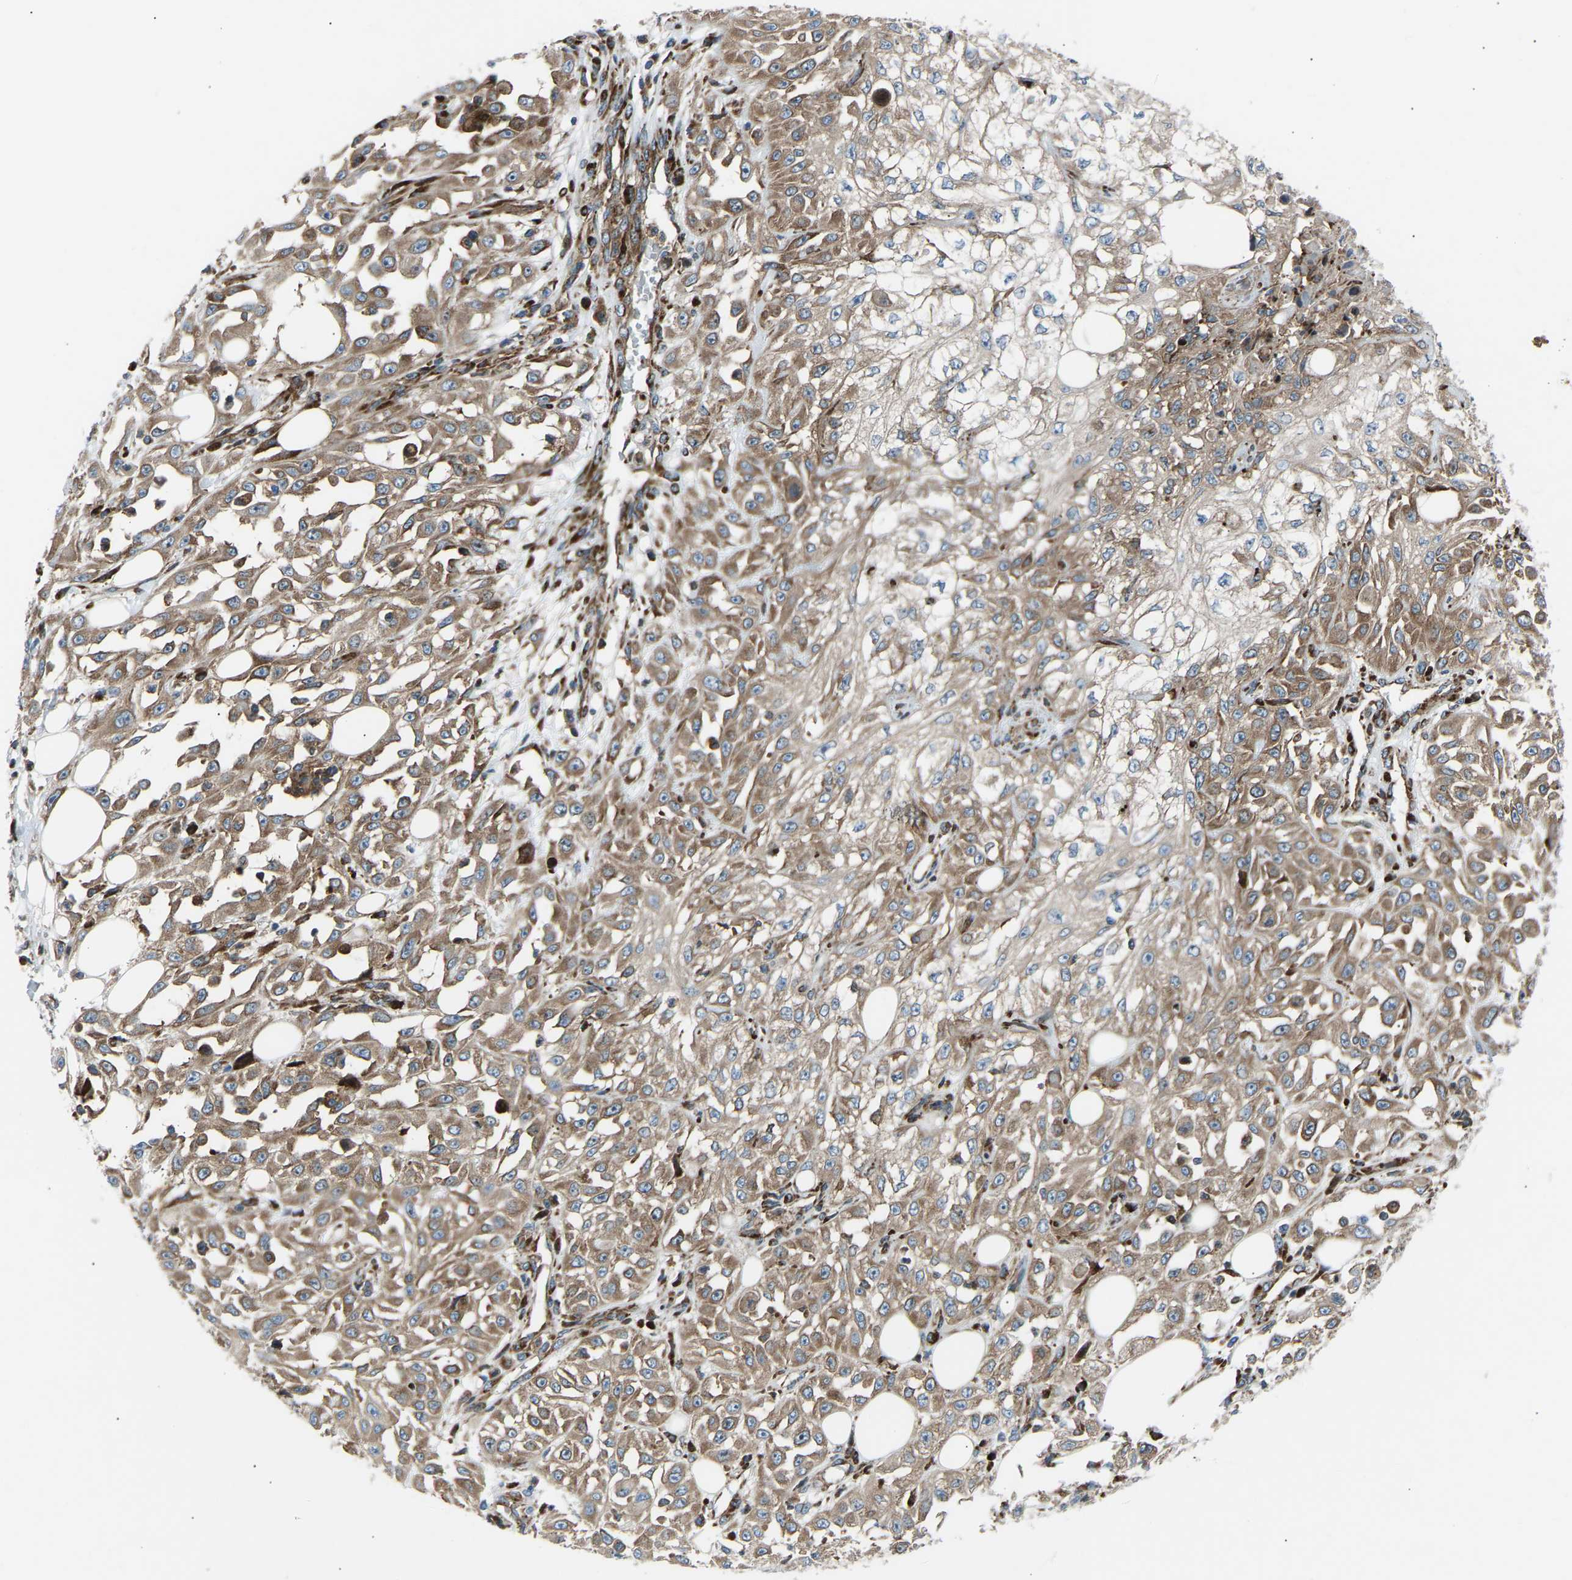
{"staining": {"intensity": "moderate", "quantity": ">75%", "location": "cytoplasmic/membranous"}, "tissue": "skin cancer", "cell_type": "Tumor cells", "image_type": "cancer", "snomed": [{"axis": "morphology", "description": "Squamous cell carcinoma, NOS"}, {"axis": "morphology", "description": "Squamous cell carcinoma, metastatic, NOS"}, {"axis": "topography", "description": "Skin"}, {"axis": "topography", "description": "Lymph node"}], "caption": "Skin squamous cell carcinoma stained for a protein shows moderate cytoplasmic/membranous positivity in tumor cells.", "gene": "VPS41", "patient": {"sex": "male", "age": 75}}